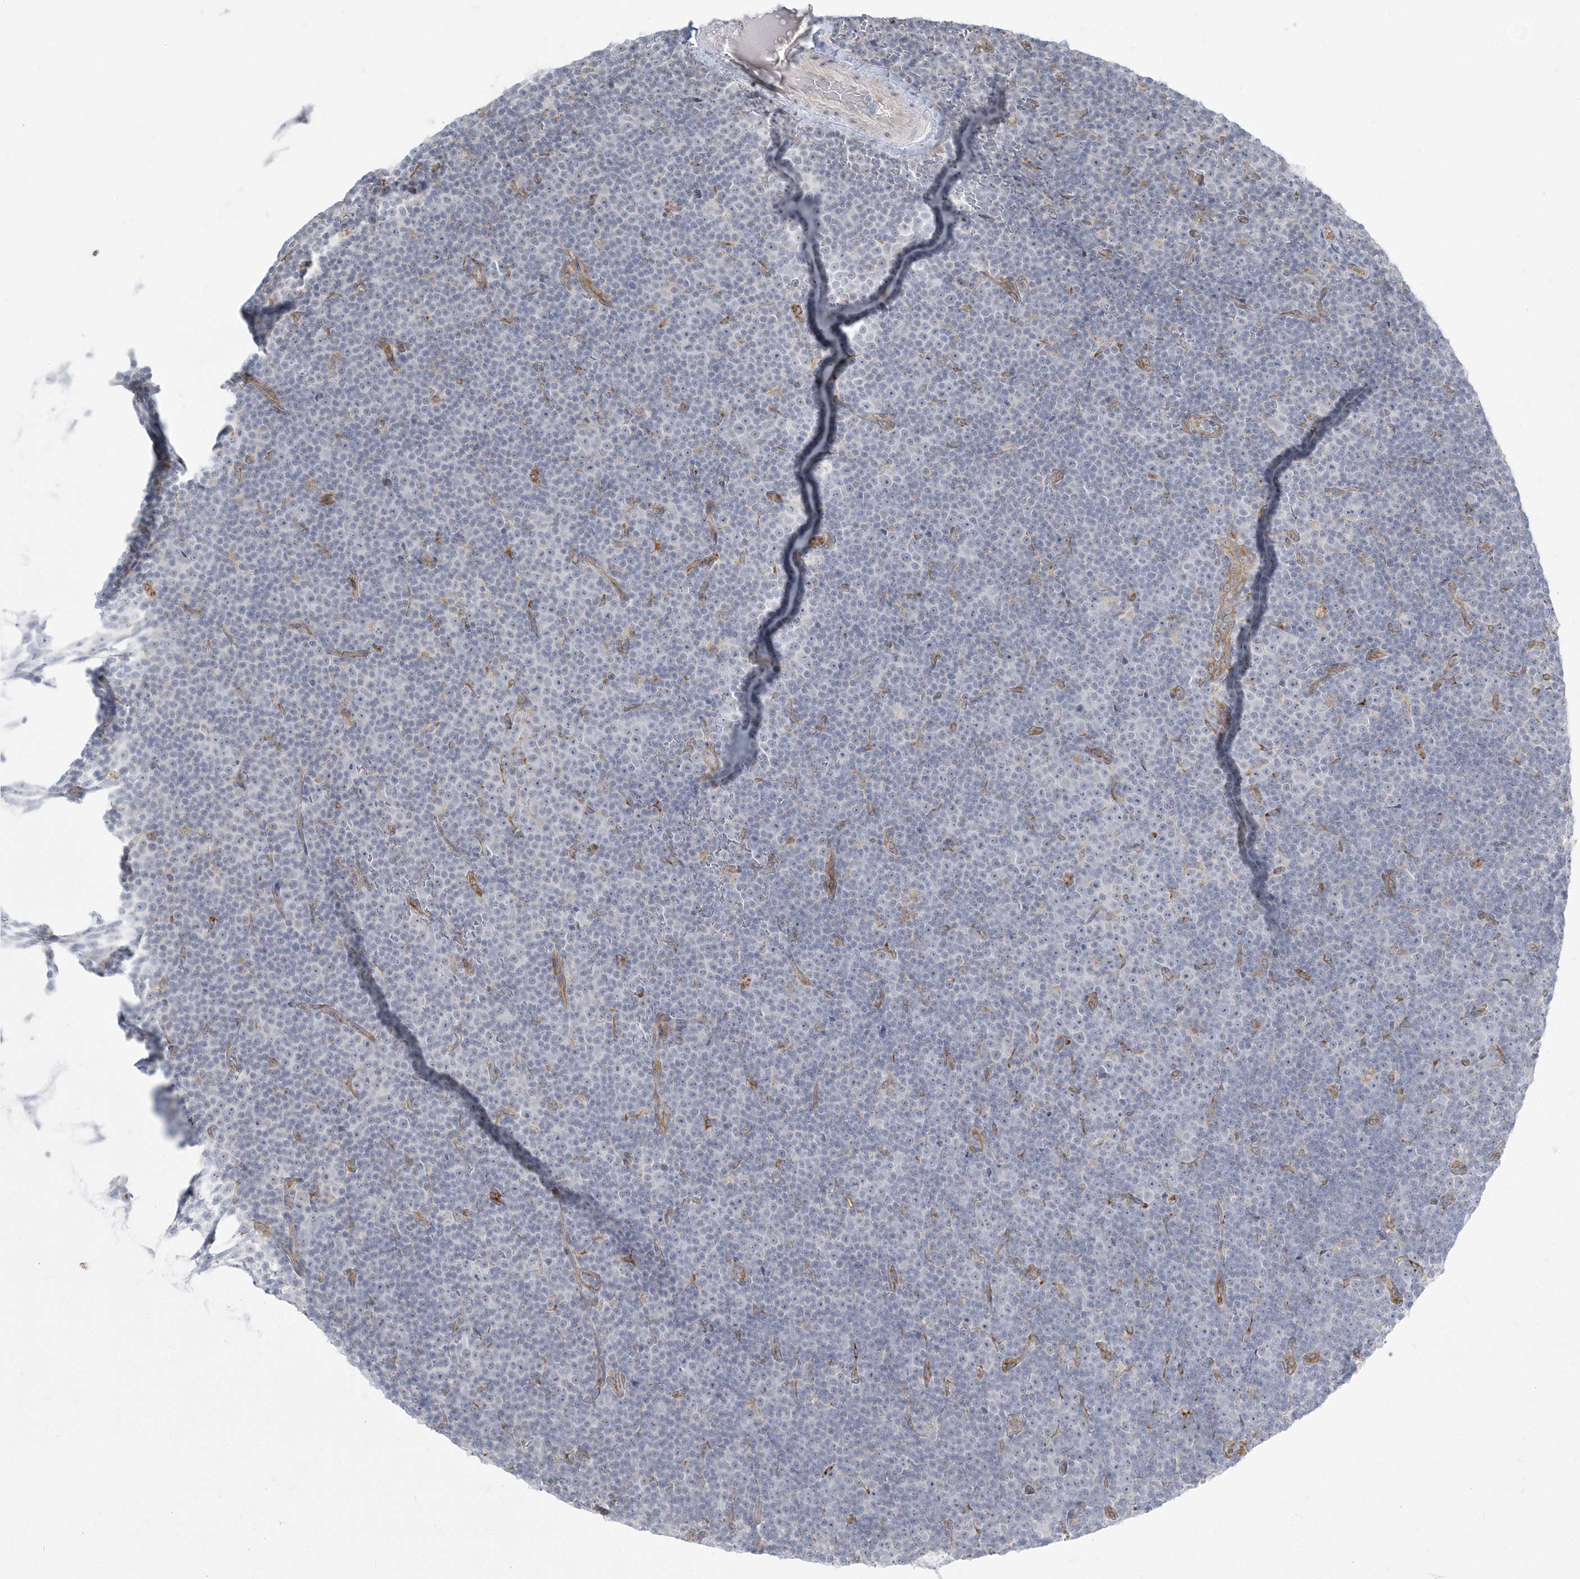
{"staining": {"intensity": "negative", "quantity": "none", "location": "none"}, "tissue": "lymphoma", "cell_type": "Tumor cells", "image_type": "cancer", "snomed": [{"axis": "morphology", "description": "Malignant lymphoma, non-Hodgkin's type, Low grade"}, {"axis": "topography", "description": "Lymph node"}], "caption": "This is a photomicrograph of immunohistochemistry staining of malignant lymphoma, non-Hodgkin's type (low-grade), which shows no staining in tumor cells.", "gene": "ZC3H6", "patient": {"sex": "female", "age": 67}}